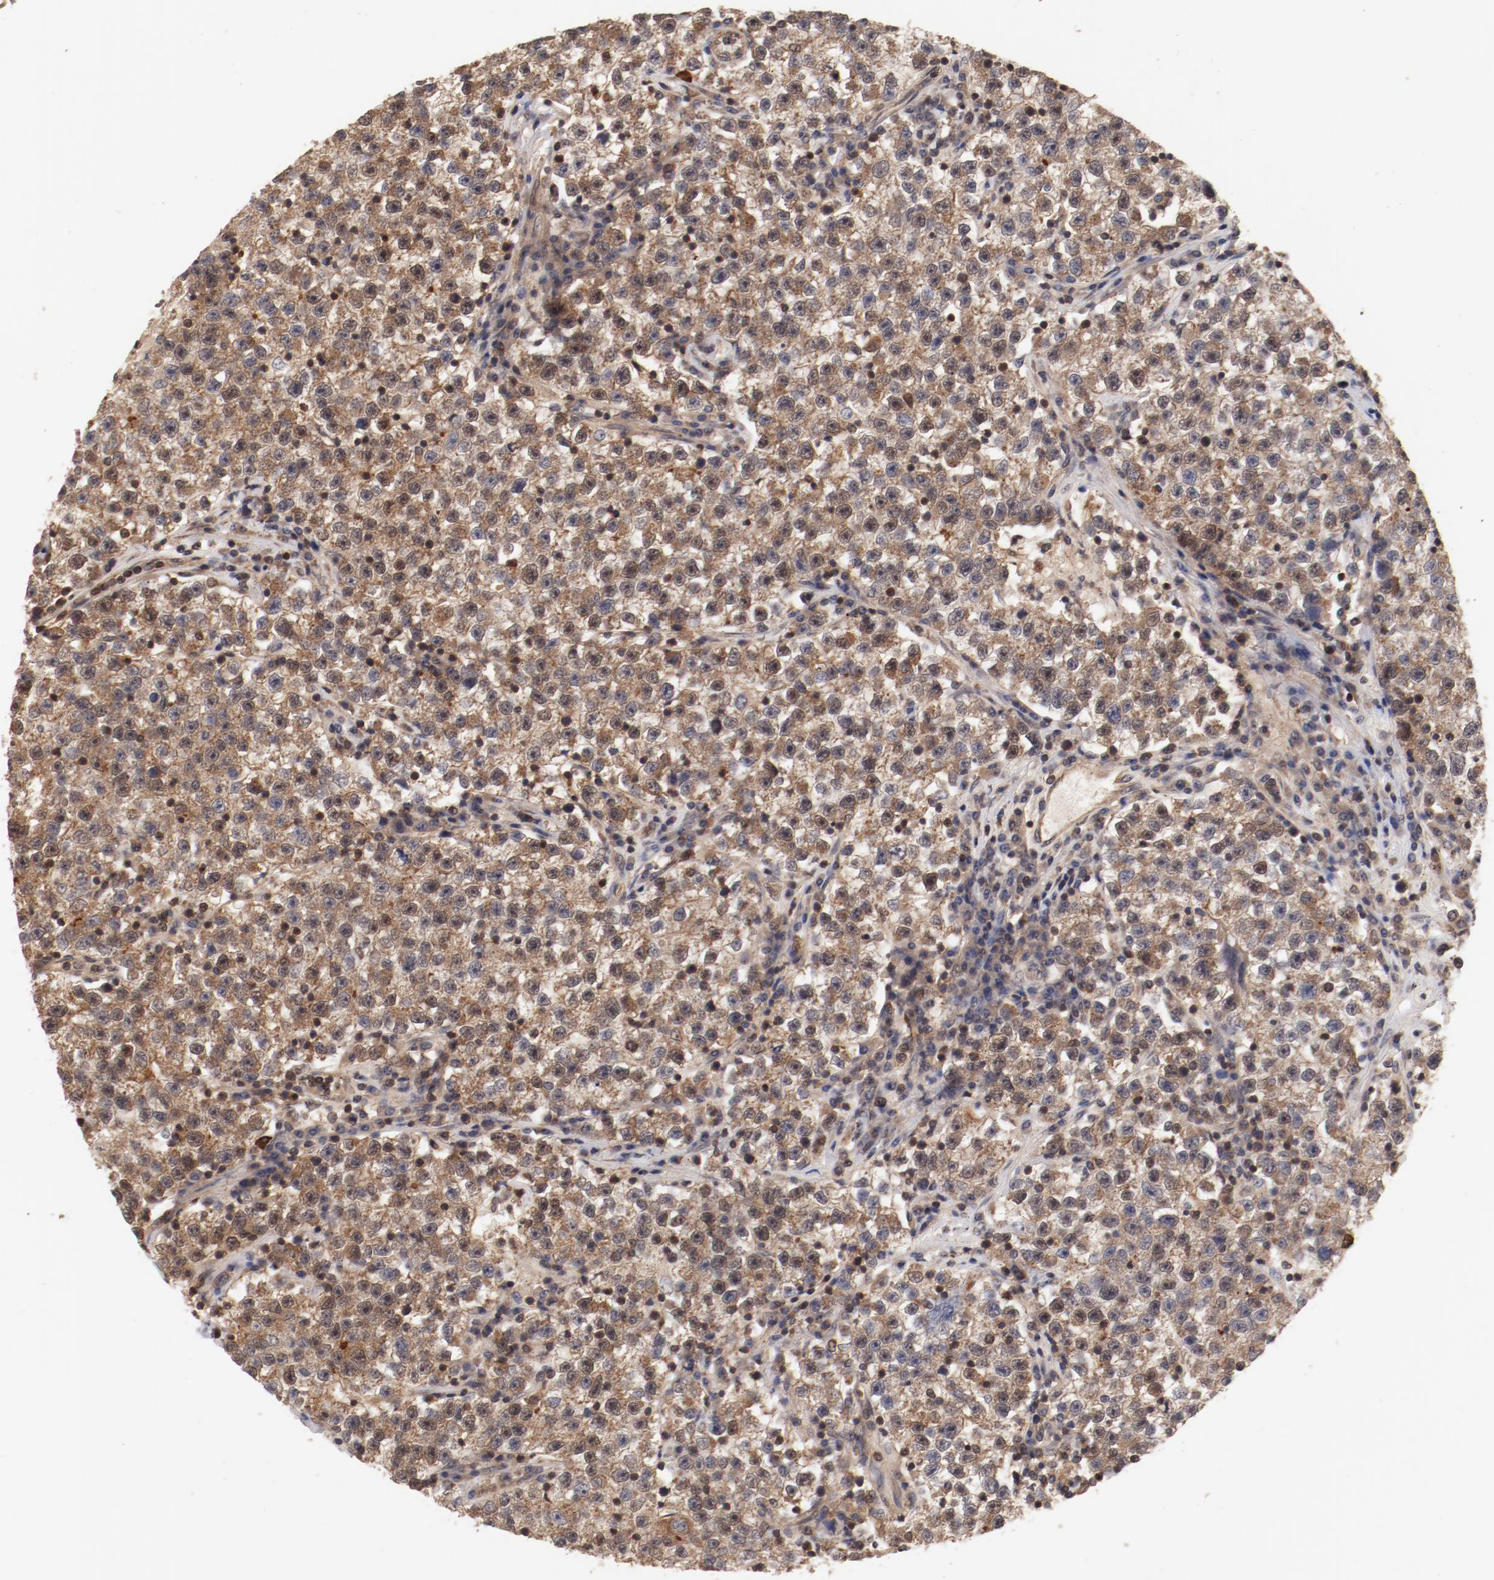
{"staining": {"intensity": "moderate", "quantity": ">75%", "location": "cytoplasmic/membranous"}, "tissue": "testis cancer", "cell_type": "Tumor cells", "image_type": "cancer", "snomed": [{"axis": "morphology", "description": "Seminoma, NOS"}, {"axis": "topography", "description": "Testis"}], "caption": "Immunohistochemistry photomicrograph of neoplastic tissue: testis cancer stained using IHC demonstrates medium levels of moderate protein expression localized specifically in the cytoplasmic/membranous of tumor cells, appearing as a cytoplasmic/membranous brown color.", "gene": "GUF1", "patient": {"sex": "male", "age": 22}}